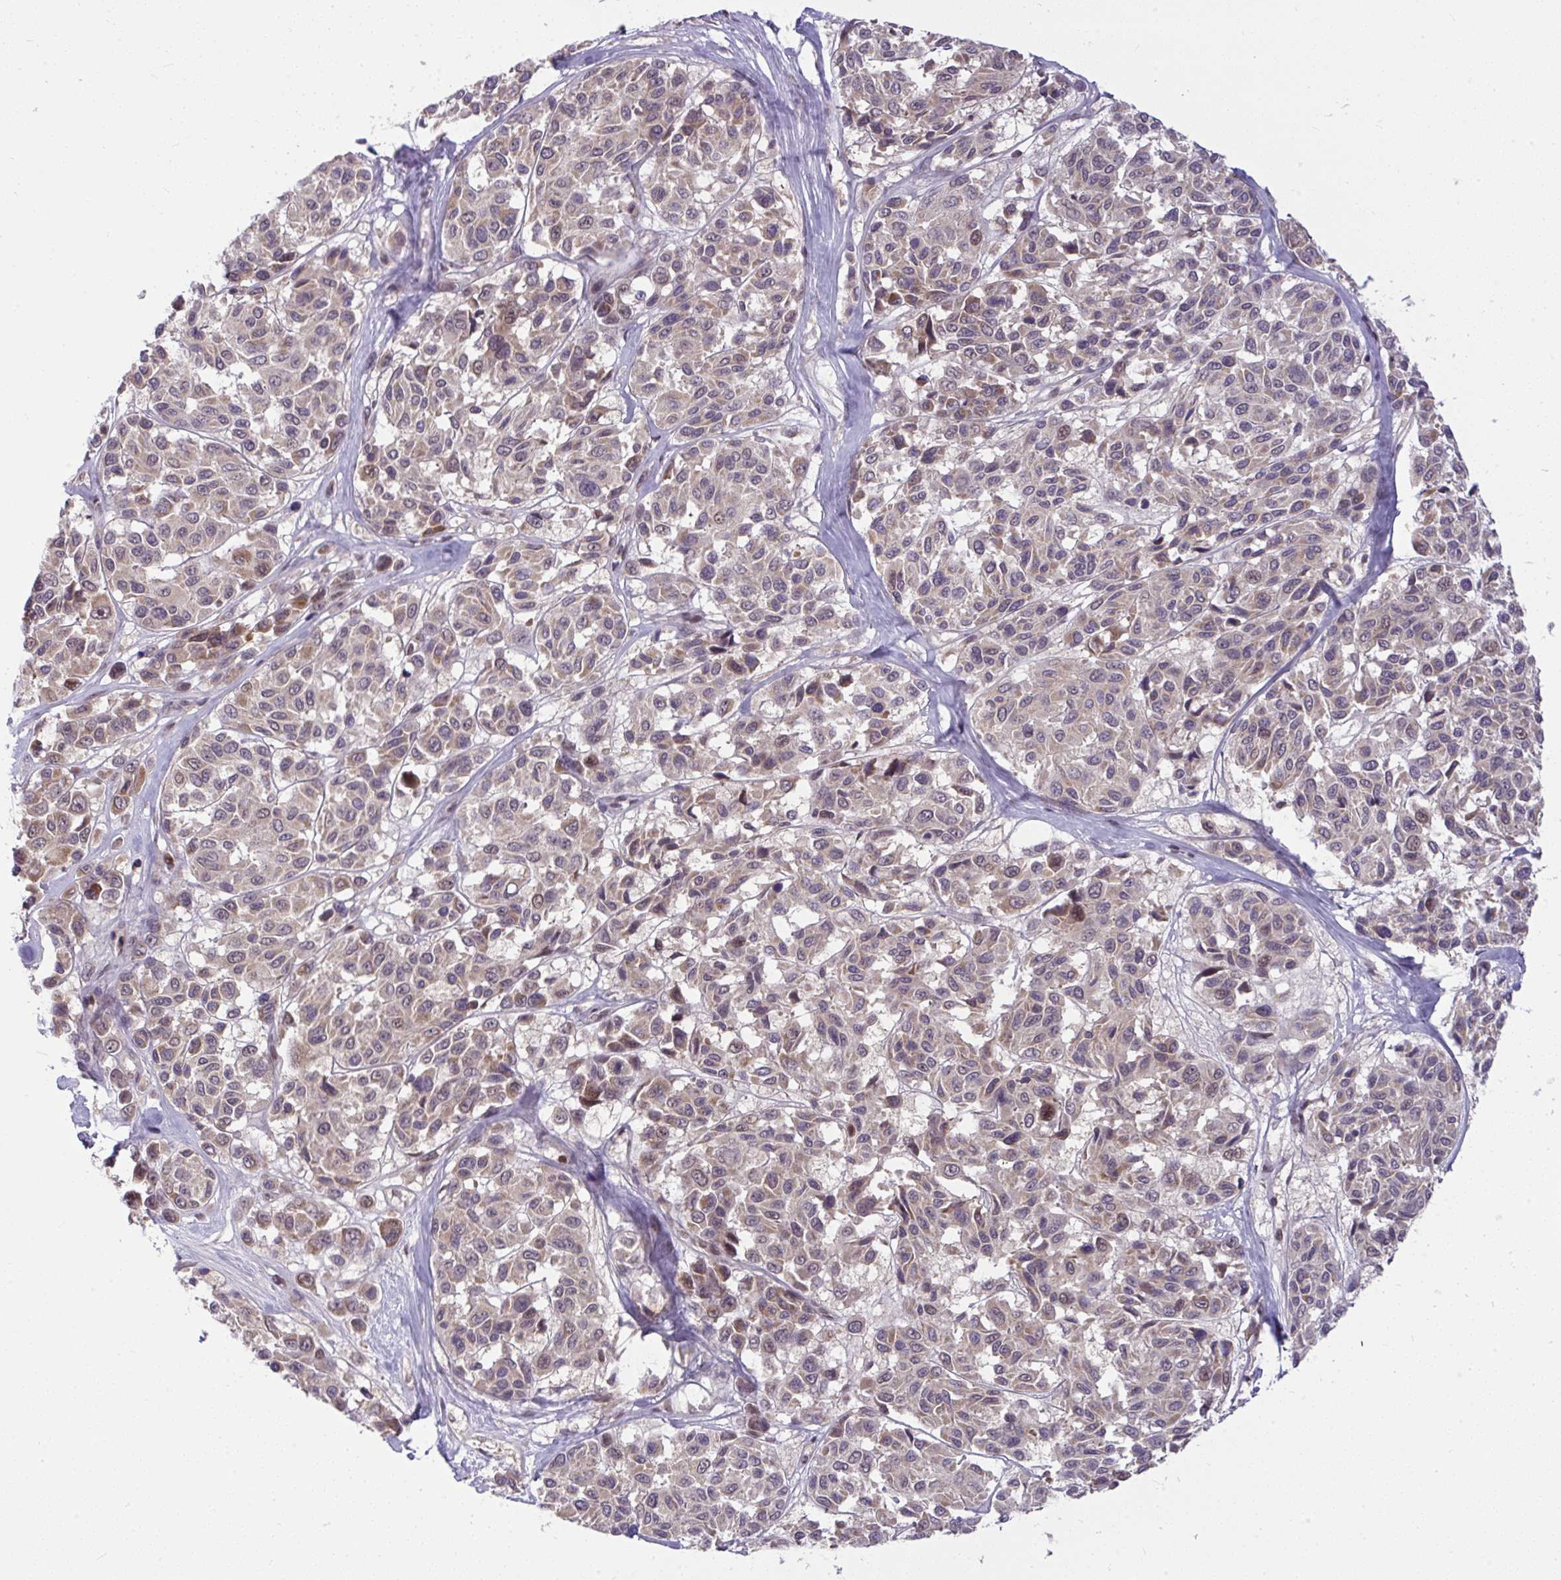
{"staining": {"intensity": "moderate", "quantity": ">75%", "location": "cytoplasmic/membranous,nuclear"}, "tissue": "melanoma", "cell_type": "Tumor cells", "image_type": "cancer", "snomed": [{"axis": "morphology", "description": "Malignant melanoma, NOS"}, {"axis": "topography", "description": "Skin"}], "caption": "The histopathology image displays a brown stain indicating the presence of a protein in the cytoplasmic/membranous and nuclear of tumor cells in melanoma.", "gene": "KLF2", "patient": {"sex": "female", "age": 66}}